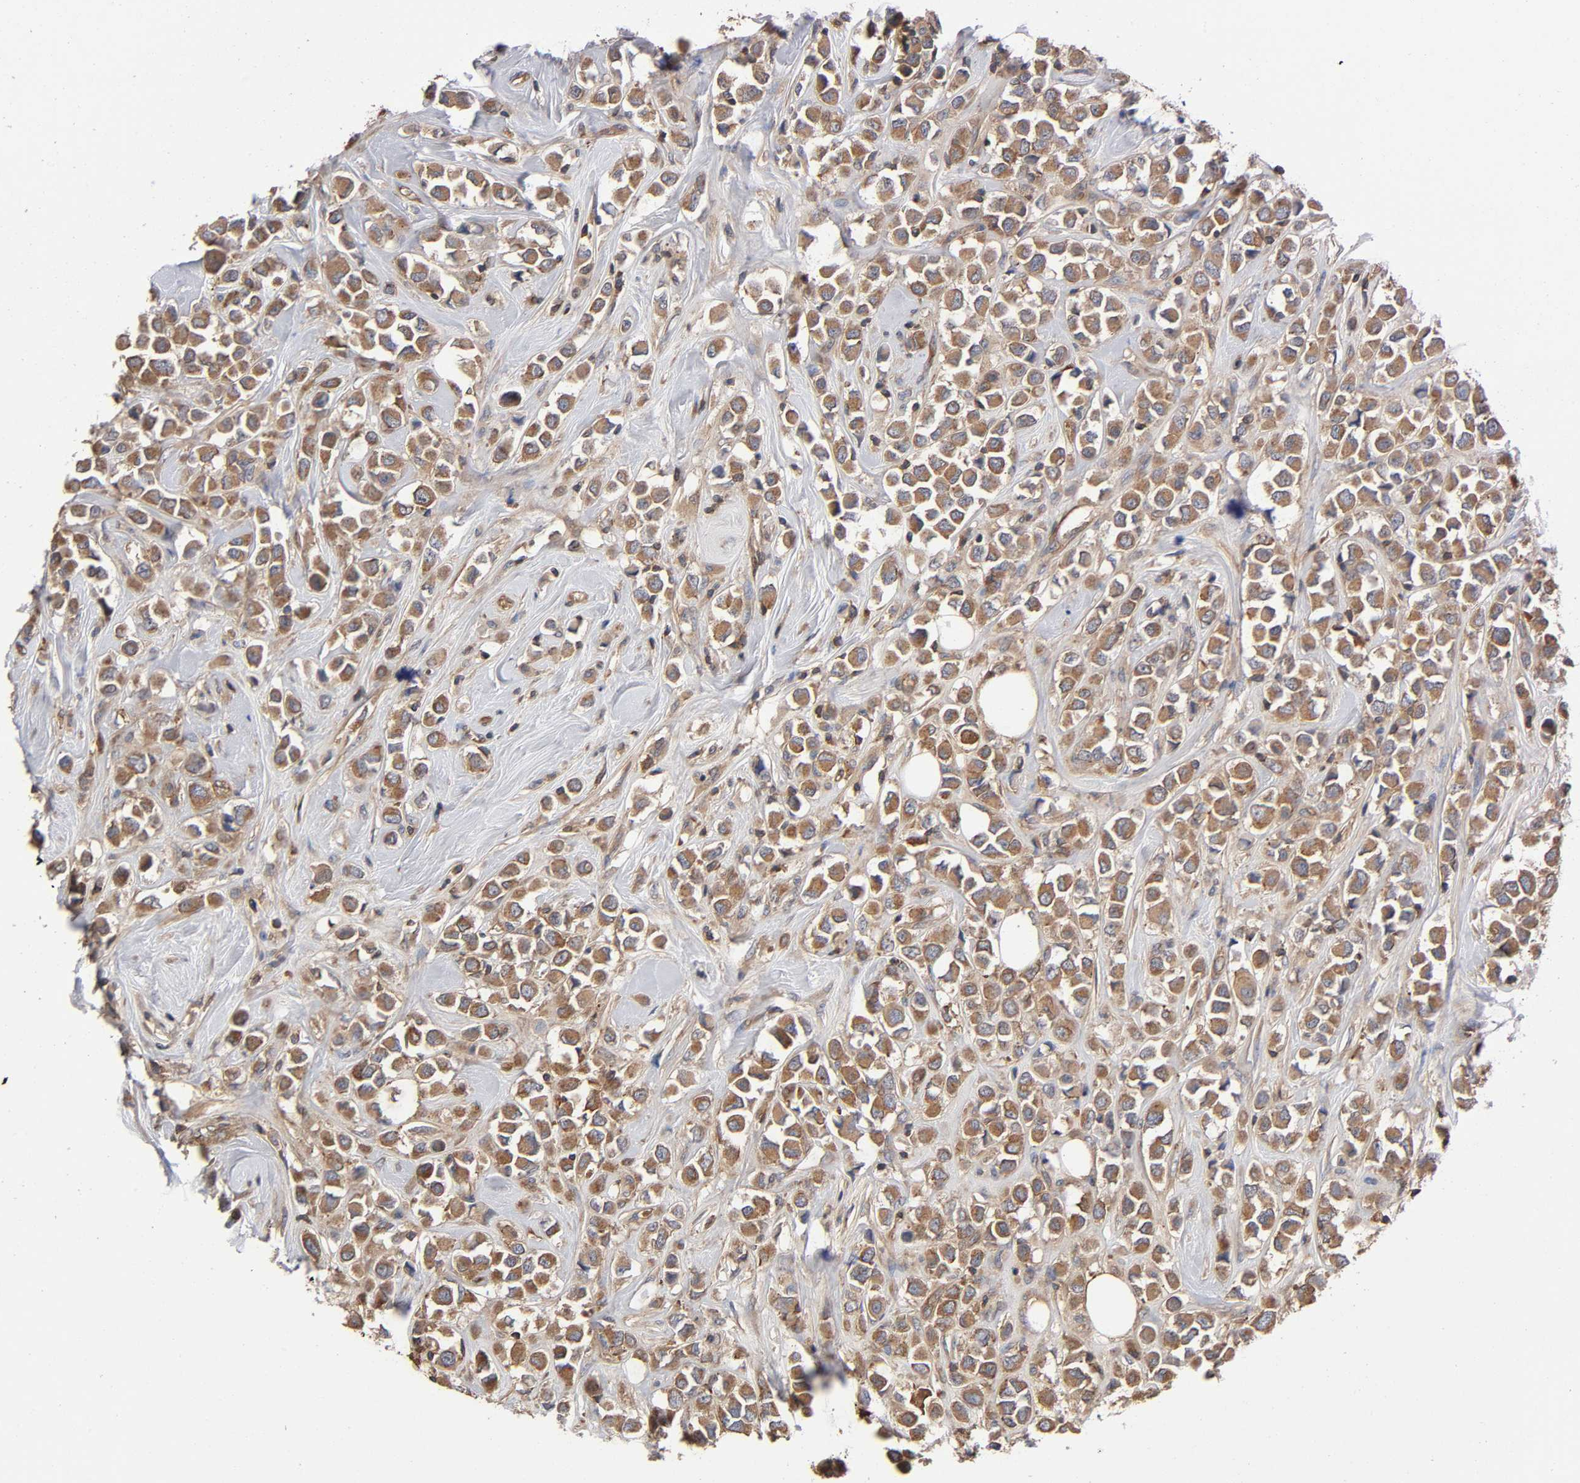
{"staining": {"intensity": "moderate", "quantity": ">75%", "location": "cytoplasmic/membranous"}, "tissue": "breast cancer", "cell_type": "Tumor cells", "image_type": "cancer", "snomed": [{"axis": "morphology", "description": "Duct carcinoma"}, {"axis": "topography", "description": "Breast"}], "caption": "Protein staining by IHC exhibits moderate cytoplasmic/membranous positivity in approximately >75% of tumor cells in intraductal carcinoma (breast).", "gene": "LAMTOR2", "patient": {"sex": "female", "age": 61}}